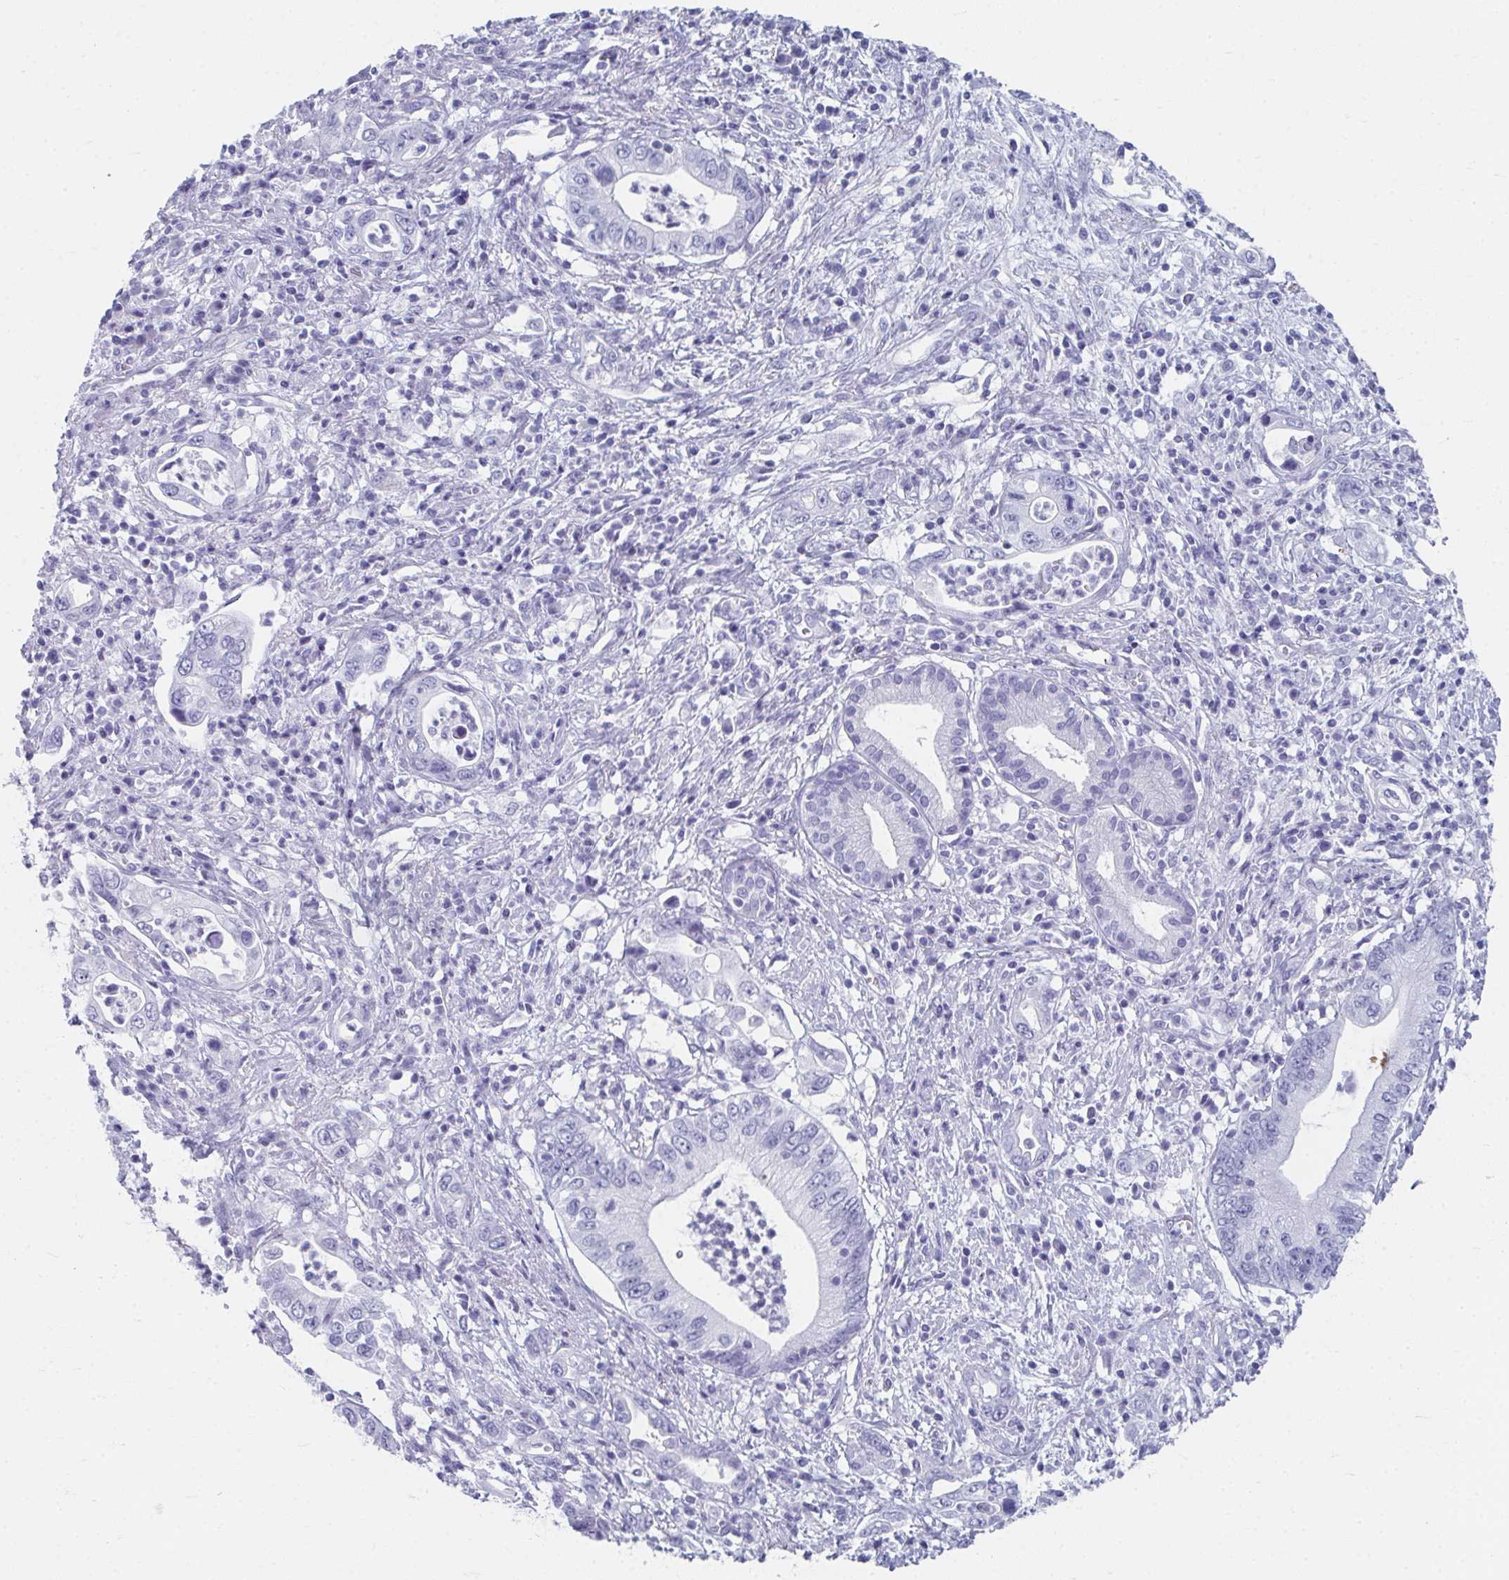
{"staining": {"intensity": "negative", "quantity": "none", "location": "none"}, "tissue": "pancreatic cancer", "cell_type": "Tumor cells", "image_type": "cancer", "snomed": [{"axis": "morphology", "description": "Adenocarcinoma, NOS"}, {"axis": "topography", "description": "Pancreas"}], "caption": "There is no significant expression in tumor cells of adenocarcinoma (pancreatic).", "gene": "GHRL", "patient": {"sex": "female", "age": 72}}